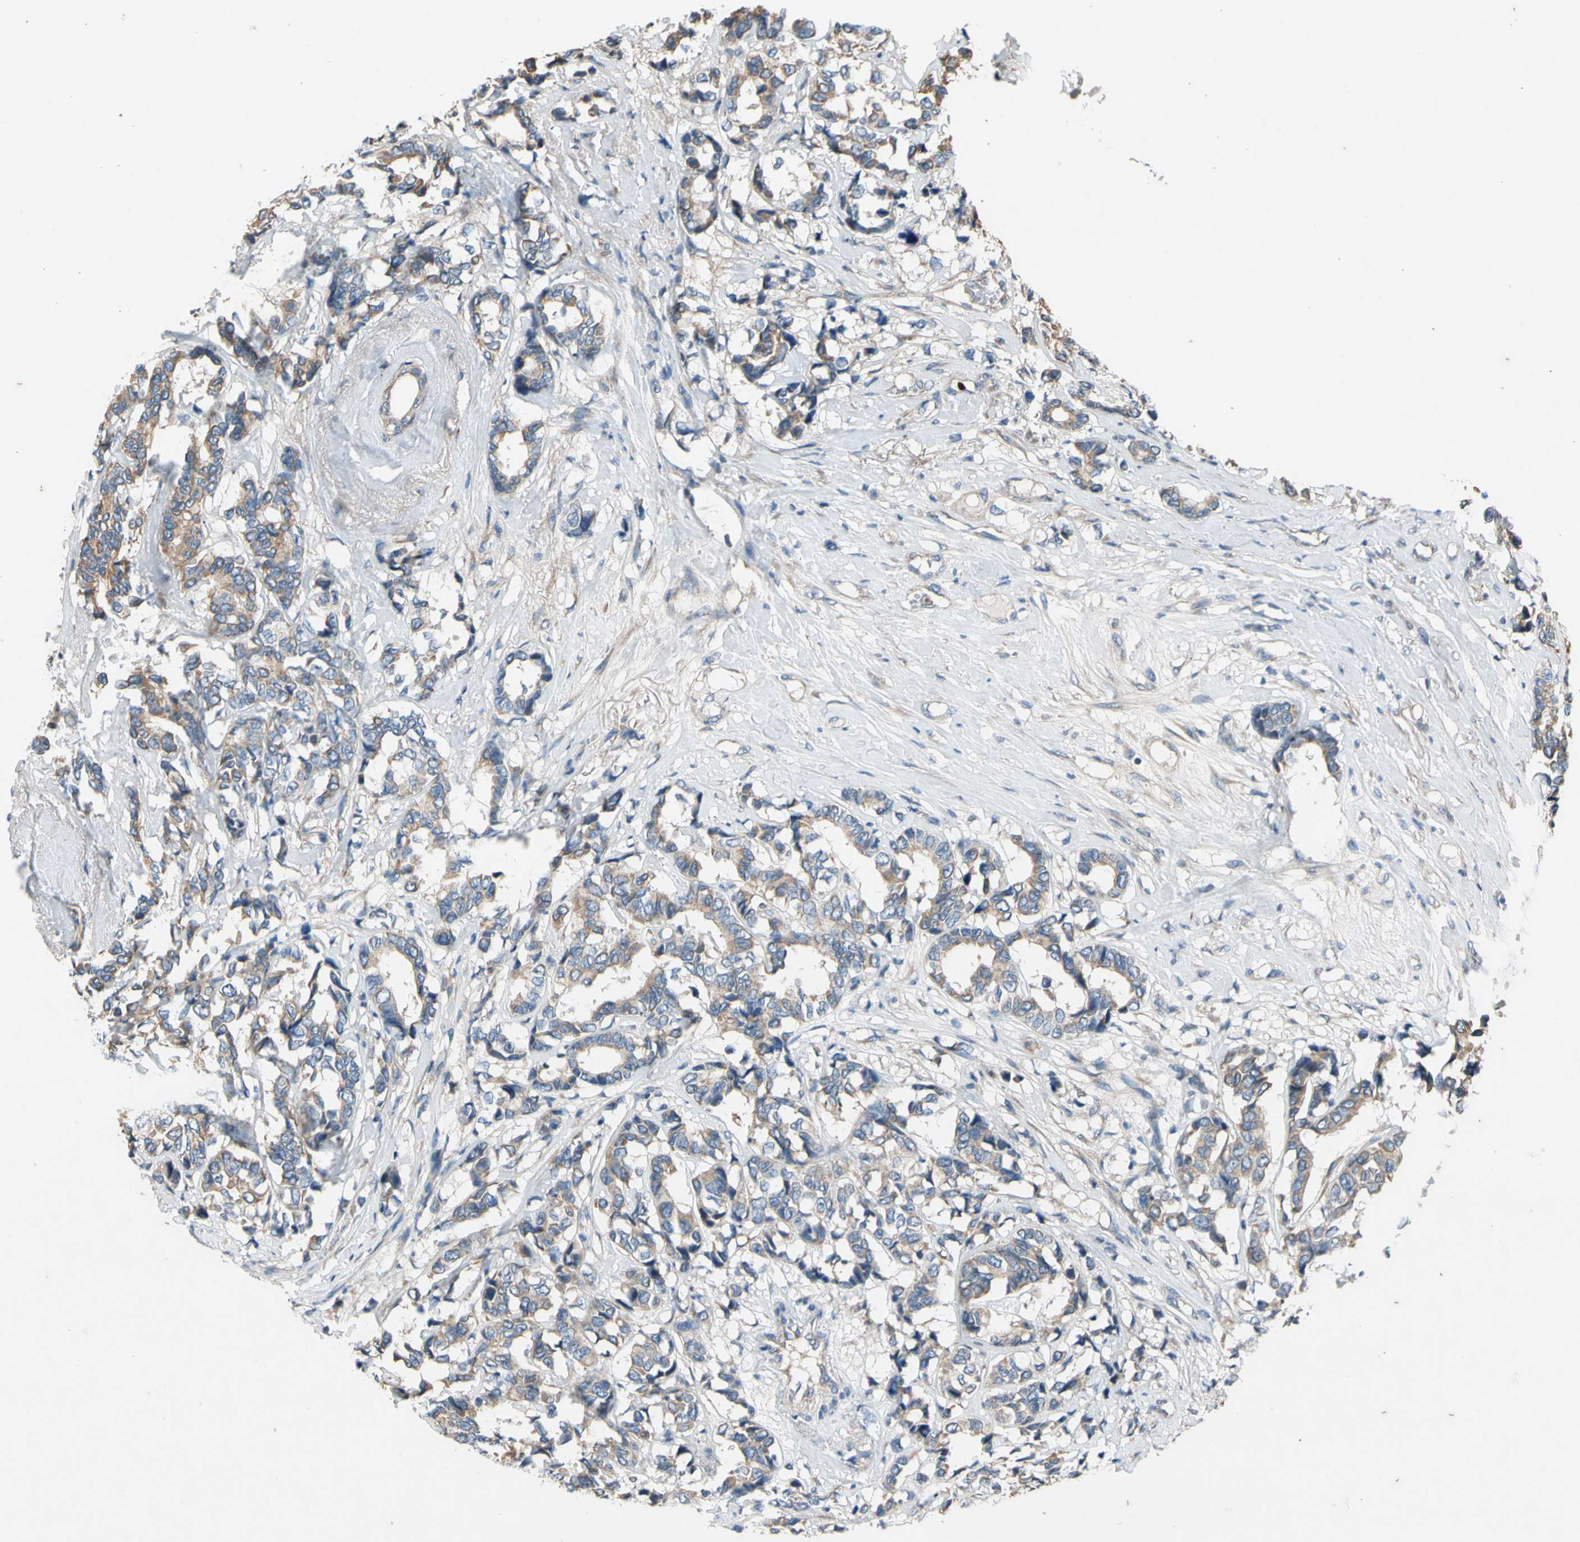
{"staining": {"intensity": "weak", "quantity": ">75%", "location": "cytoplasmic/membranous"}, "tissue": "breast cancer", "cell_type": "Tumor cells", "image_type": "cancer", "snomed": [{"axis": "morphology", "description": "Duct carcinoma"}, {"axis": "topography", "description": "Breast"}], "caption": "This is a histology image of immunohistochemistry staining of breast infiltrating ductal carcinoma, which shows weak positivity in the cytoplasmic/membranous of tumor cells.", "gene": "TBX21", "patient": {"sex": "female", "age": 87}}